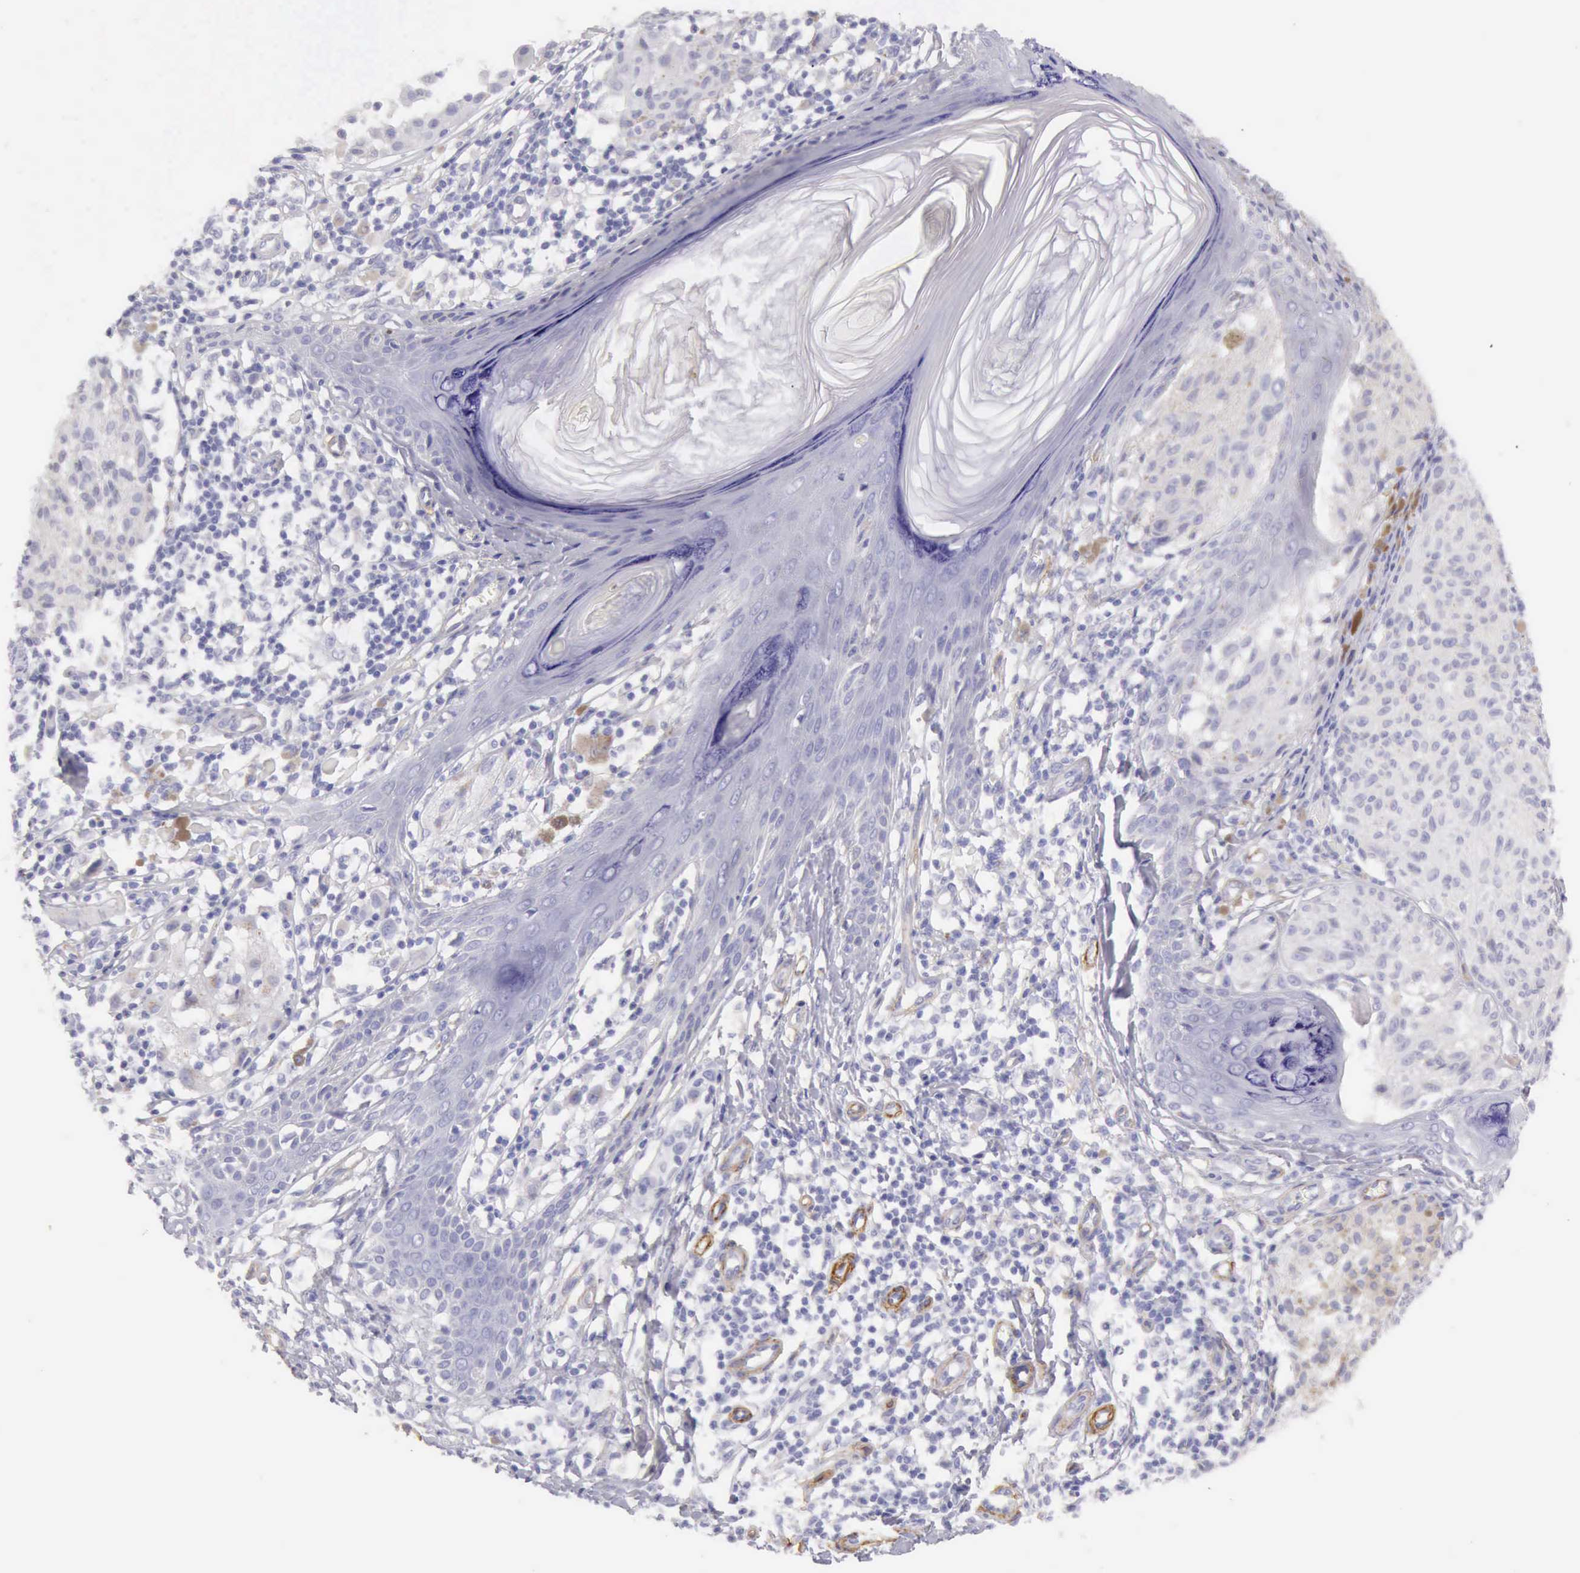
{"staining": {"intensity": "negative", "quantity": "none", "location": "none"}, "tissue": "melanoma", "cell_type": "Tumor cells", "image_type": "cancer", "snomed": [{"axis": "morphology", "description": "Malignant melanoma, NOS"}, {"axis": "topography", "description": "Skin"}], "caption": "This is an immunohistochemistry (IHC) micrograph of melanoma. There is no staining in tumor cells.", "gene": "AOC3", "patient": {"sex": "male", "age": 36}}